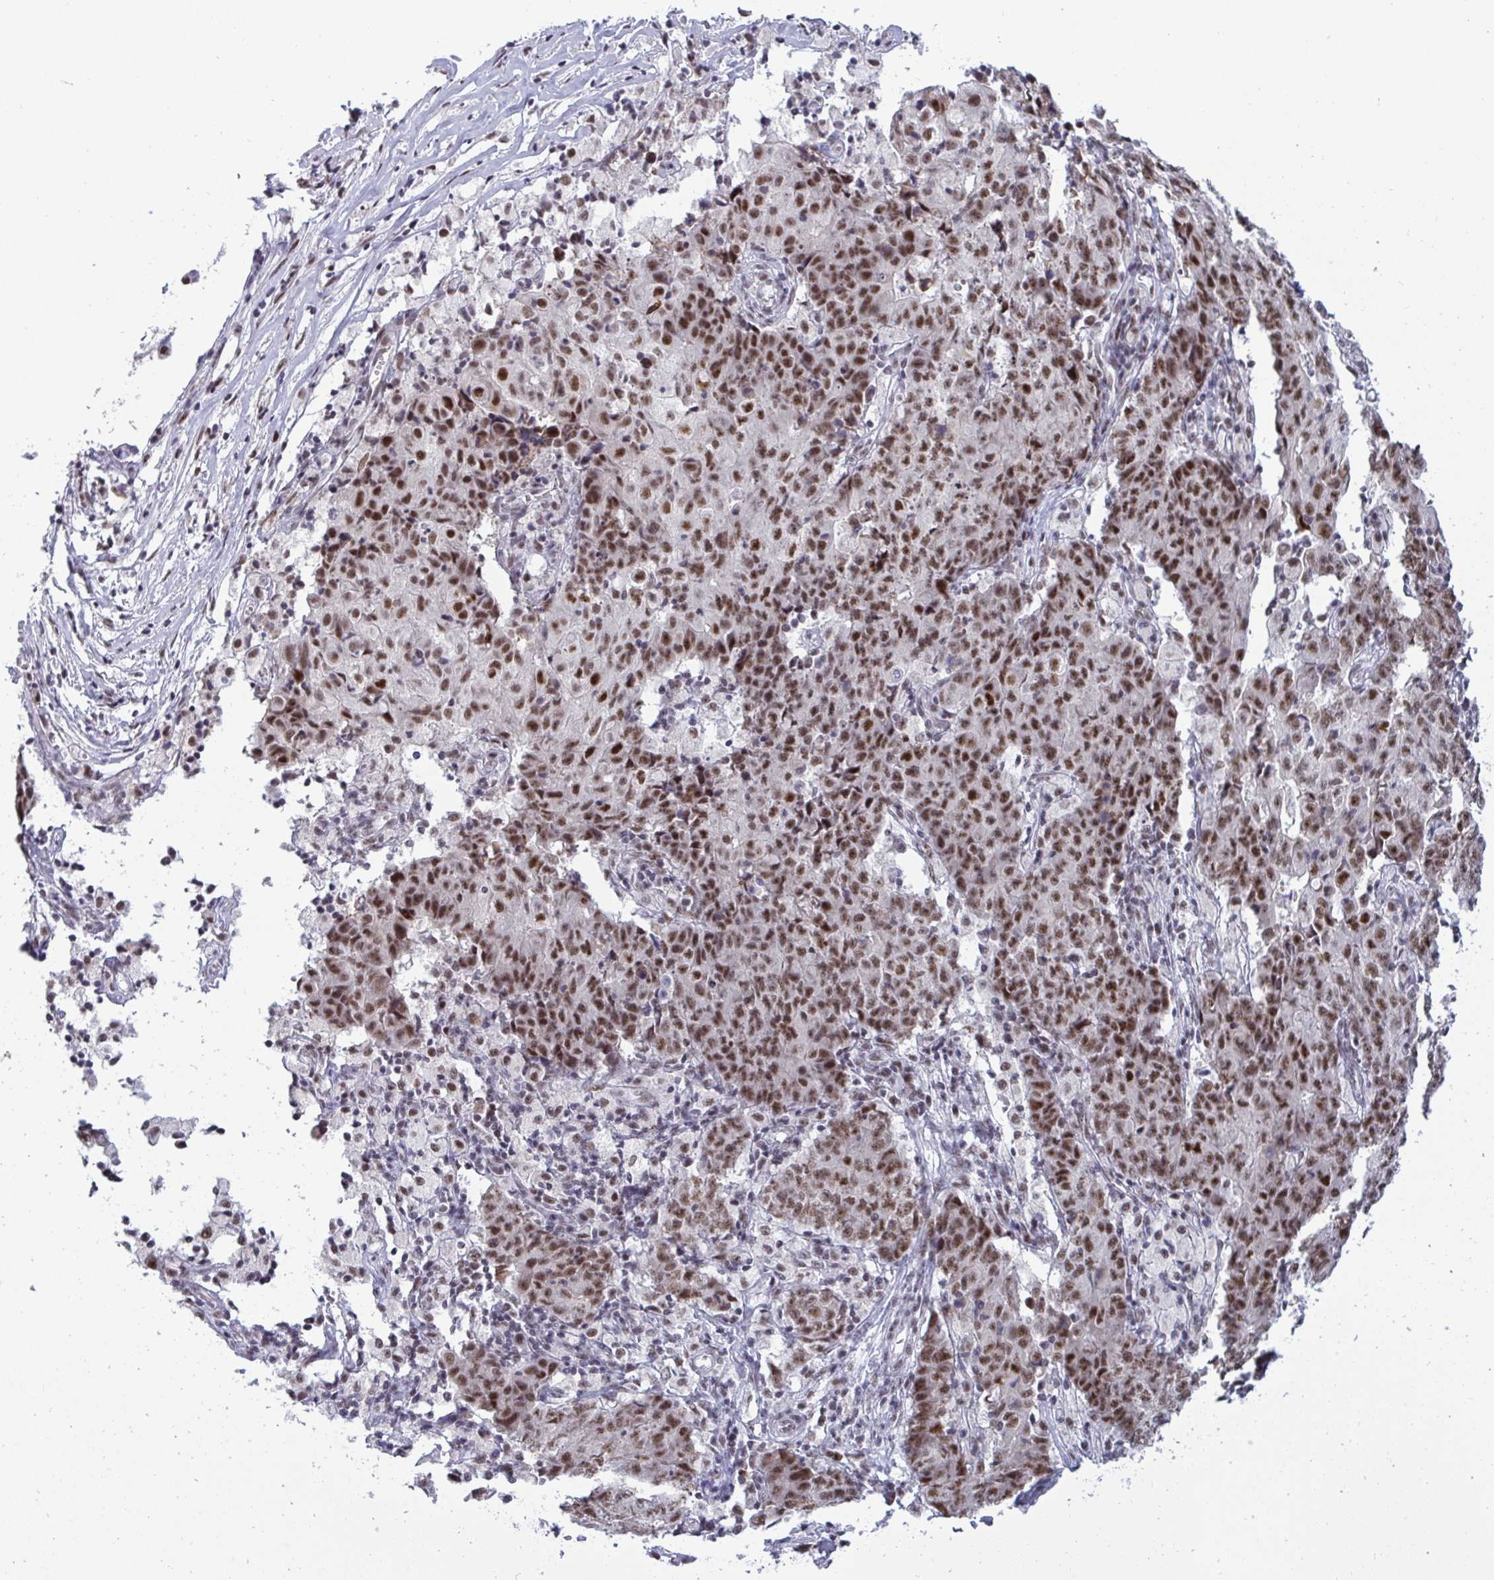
{"staining": {"intensity": "moderate", "quantity": ">75%", "location": "nuclear"}, "tissue": "ovarian cancer", "cell_type": "Tumor cells", "image_type": "cancer", "snomed": [{"axis": "morphology", "description": "Carcinoma, endometroid"}, {"axis": "topography", "description": "Ovary"}], "caption": "IHC (DAB) staining of human endometroid carcinoma (ovarian) exhibits moderate nuclear protein expression in about >75% of tumor cells.", "gene": "WBP11", "patient": {"sex": "female", "age": 42}}